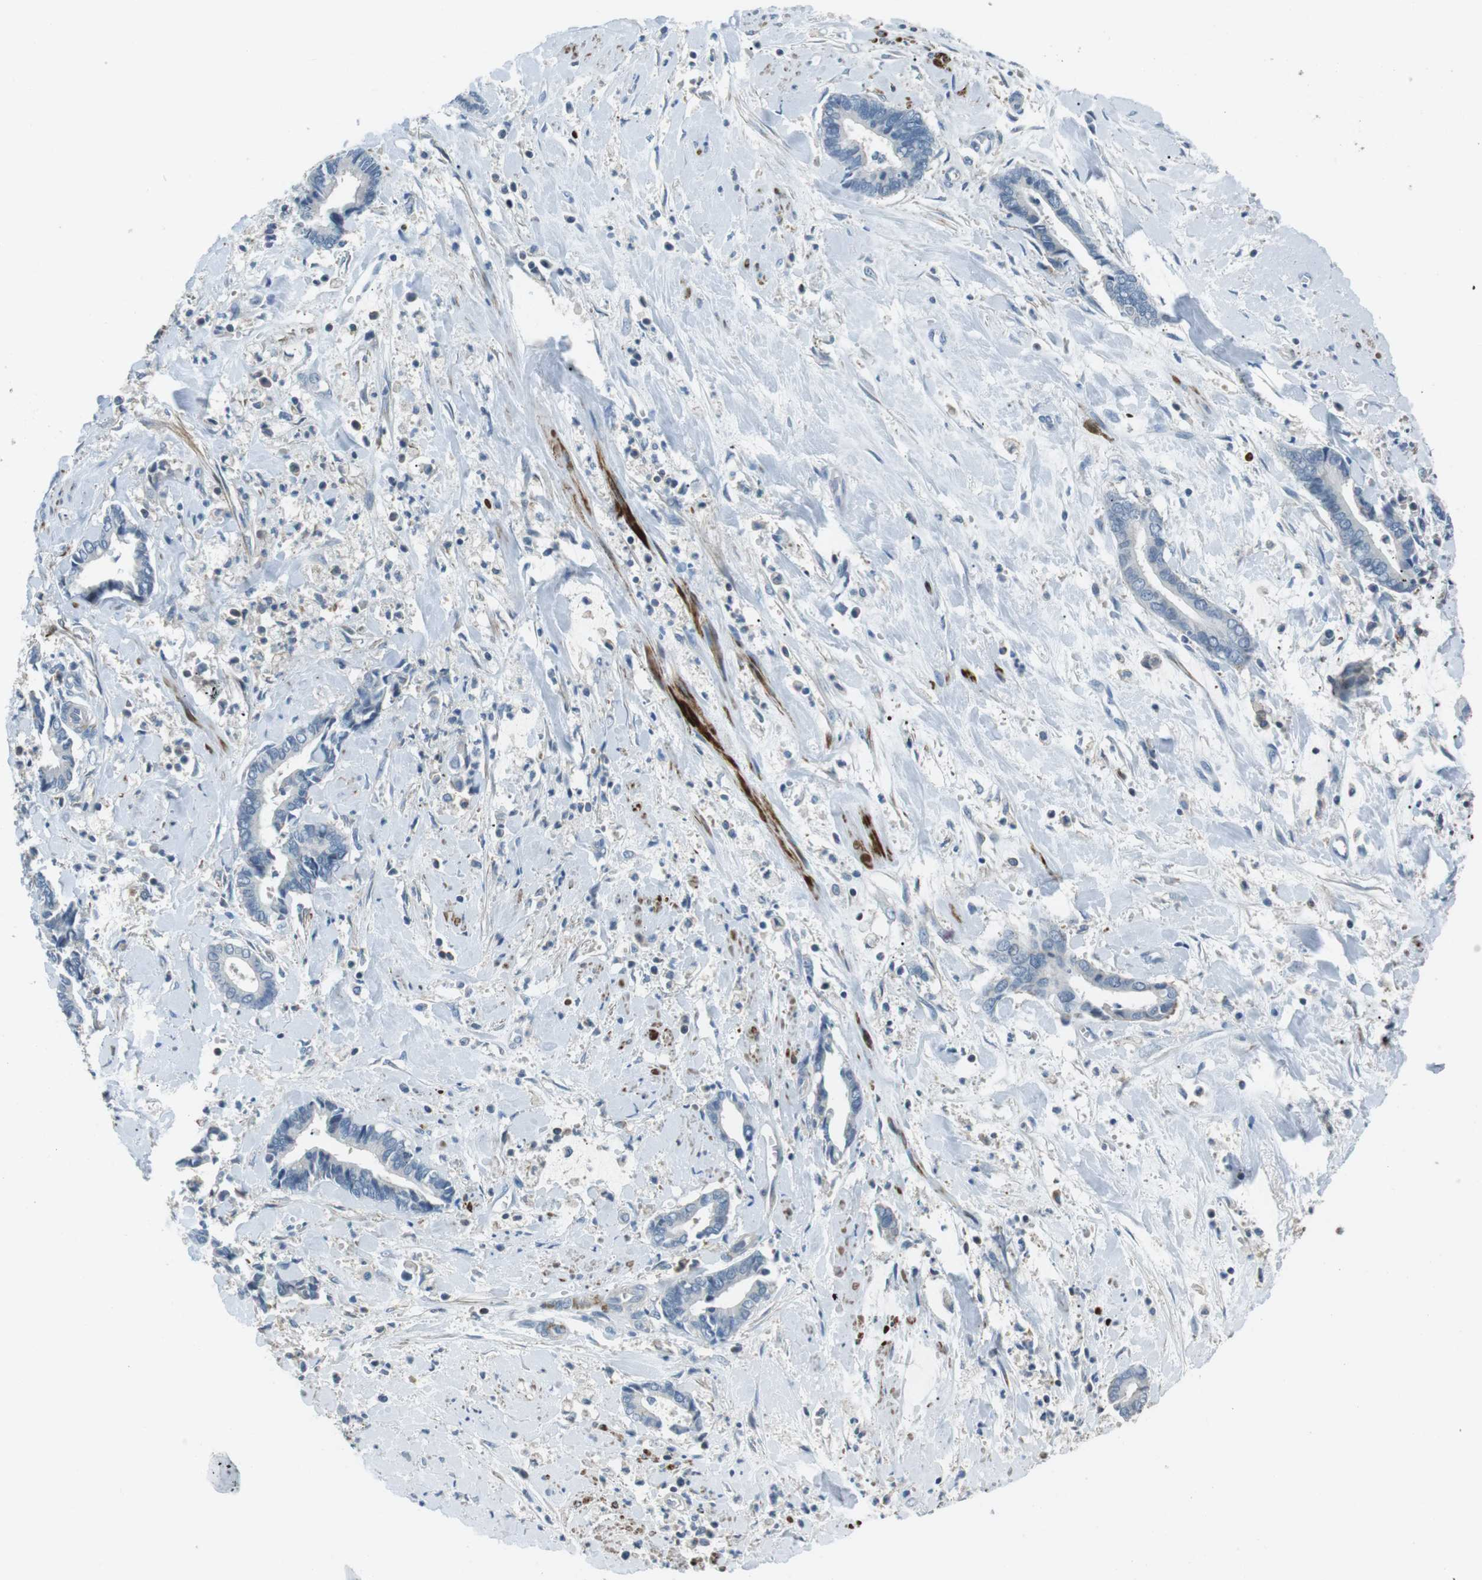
{"staining": {"intensity": "negative", "quantity": "none", "location": "none"}, "tissue": "cervical cancer", "cell_type": "Tumor cells", "image_type": "cancer", "snomed": [{"axis": "morphology", "description": "Adenocarcinoma, NOS"}, {"axis": "topography", "description": "Cervix"}], "caption": "There is no significant expression in tumor cells of cervical adenocarcinoma.", "gene": "ARVCF", "patient": {"sex": "female", "age": 44}}